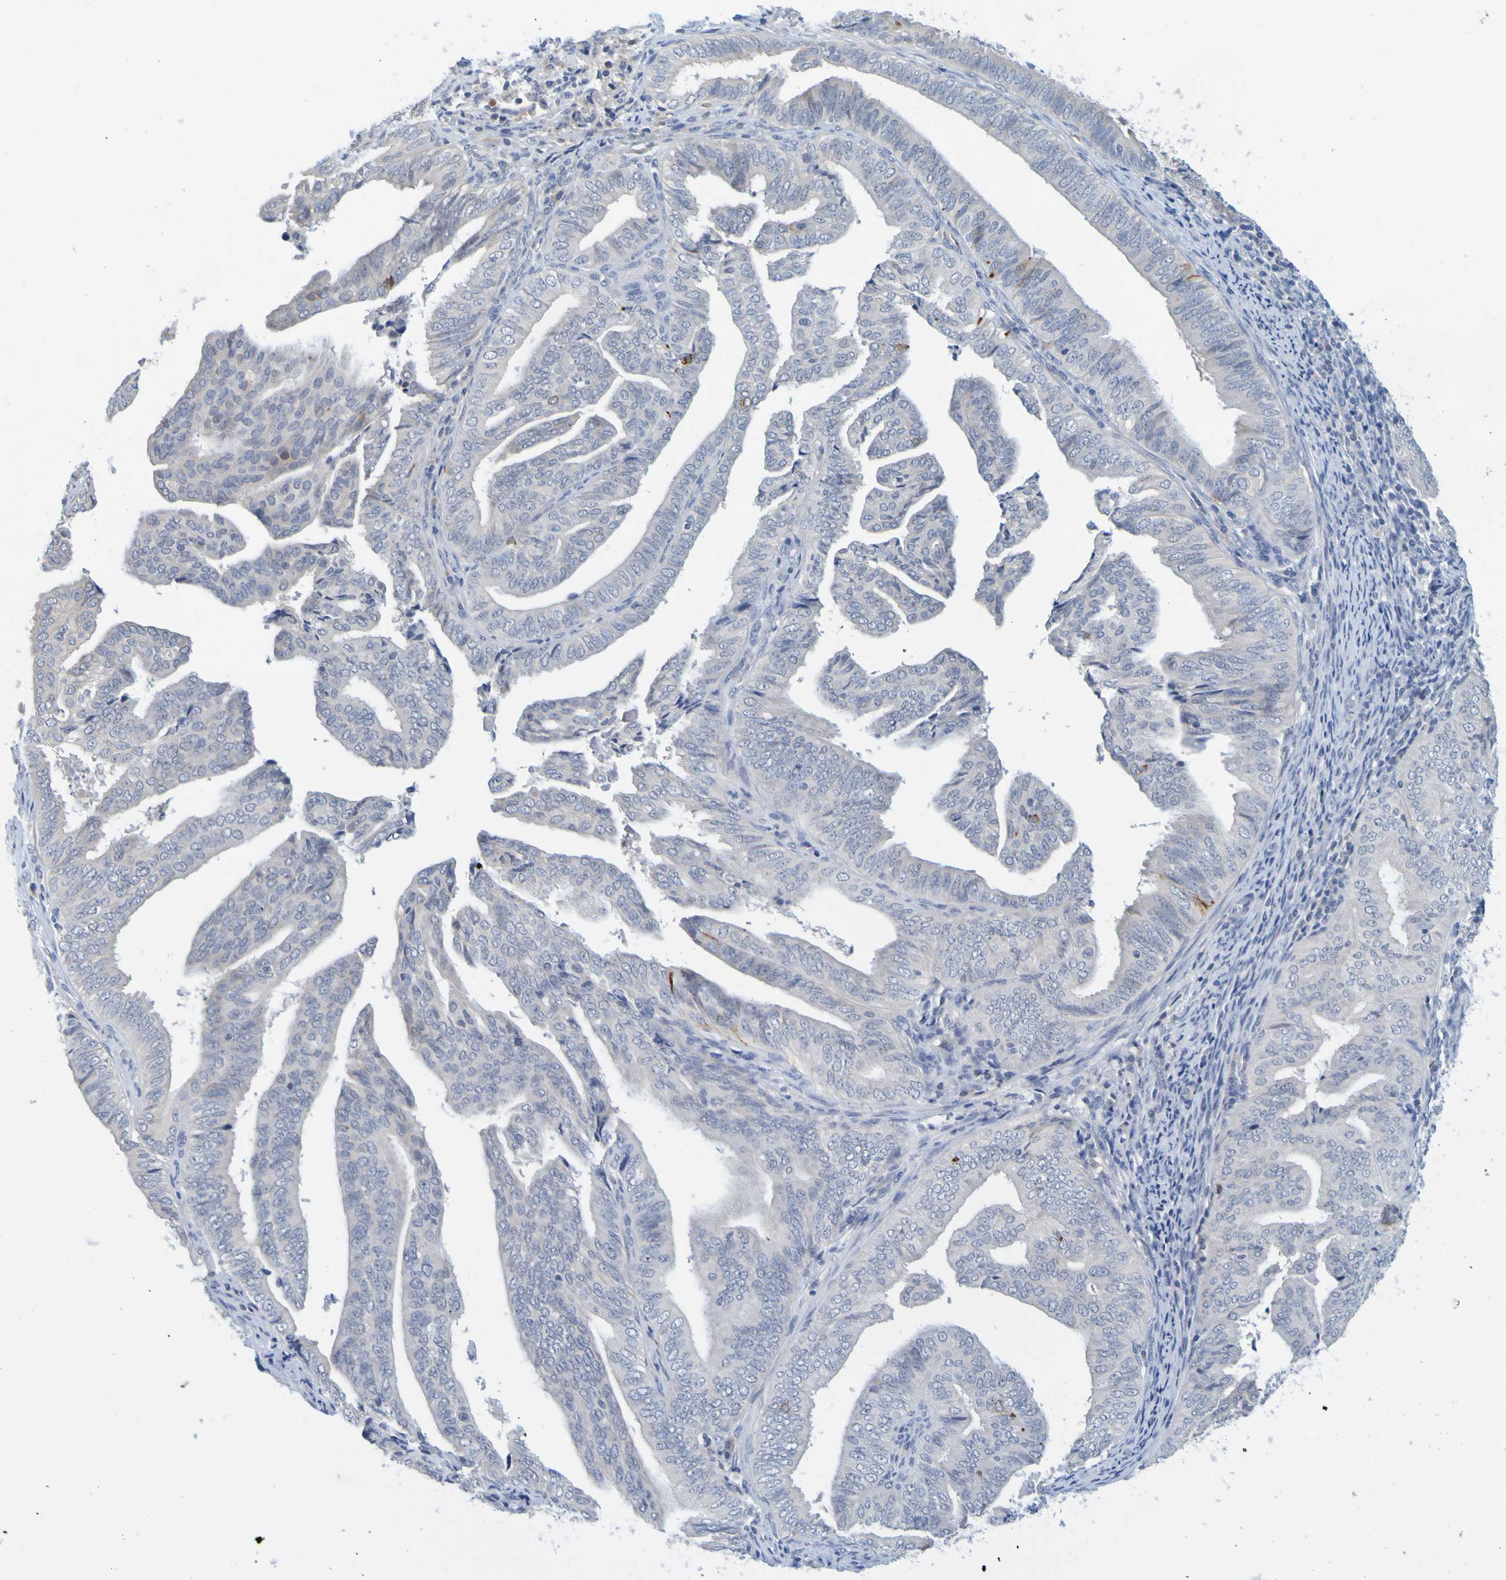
{"staining": {"intensity": "negative", "quantity": "none", "location": "none"}, "tissue": "endometrial cancer", "cell_type": "Tumor cells", "image_type": "cancer", "snomed": [{"axis": "morphology", "description": "Adenocarcinoma, NOS"}, {"axis": "topography", "description": "Endometrium"}], "caption": "Tumor cells show no significant protein staining in endometrial adenocarcinoma. The staining was performed using DAB (3,3'-diaminobenzidine) to visualize the protein expression in brown, while the nuclei were stained in blue with hematoxylin (Magnification: 20x).", "gene": "ENDOU", "patient": {"sex": "female", "age": 58}}